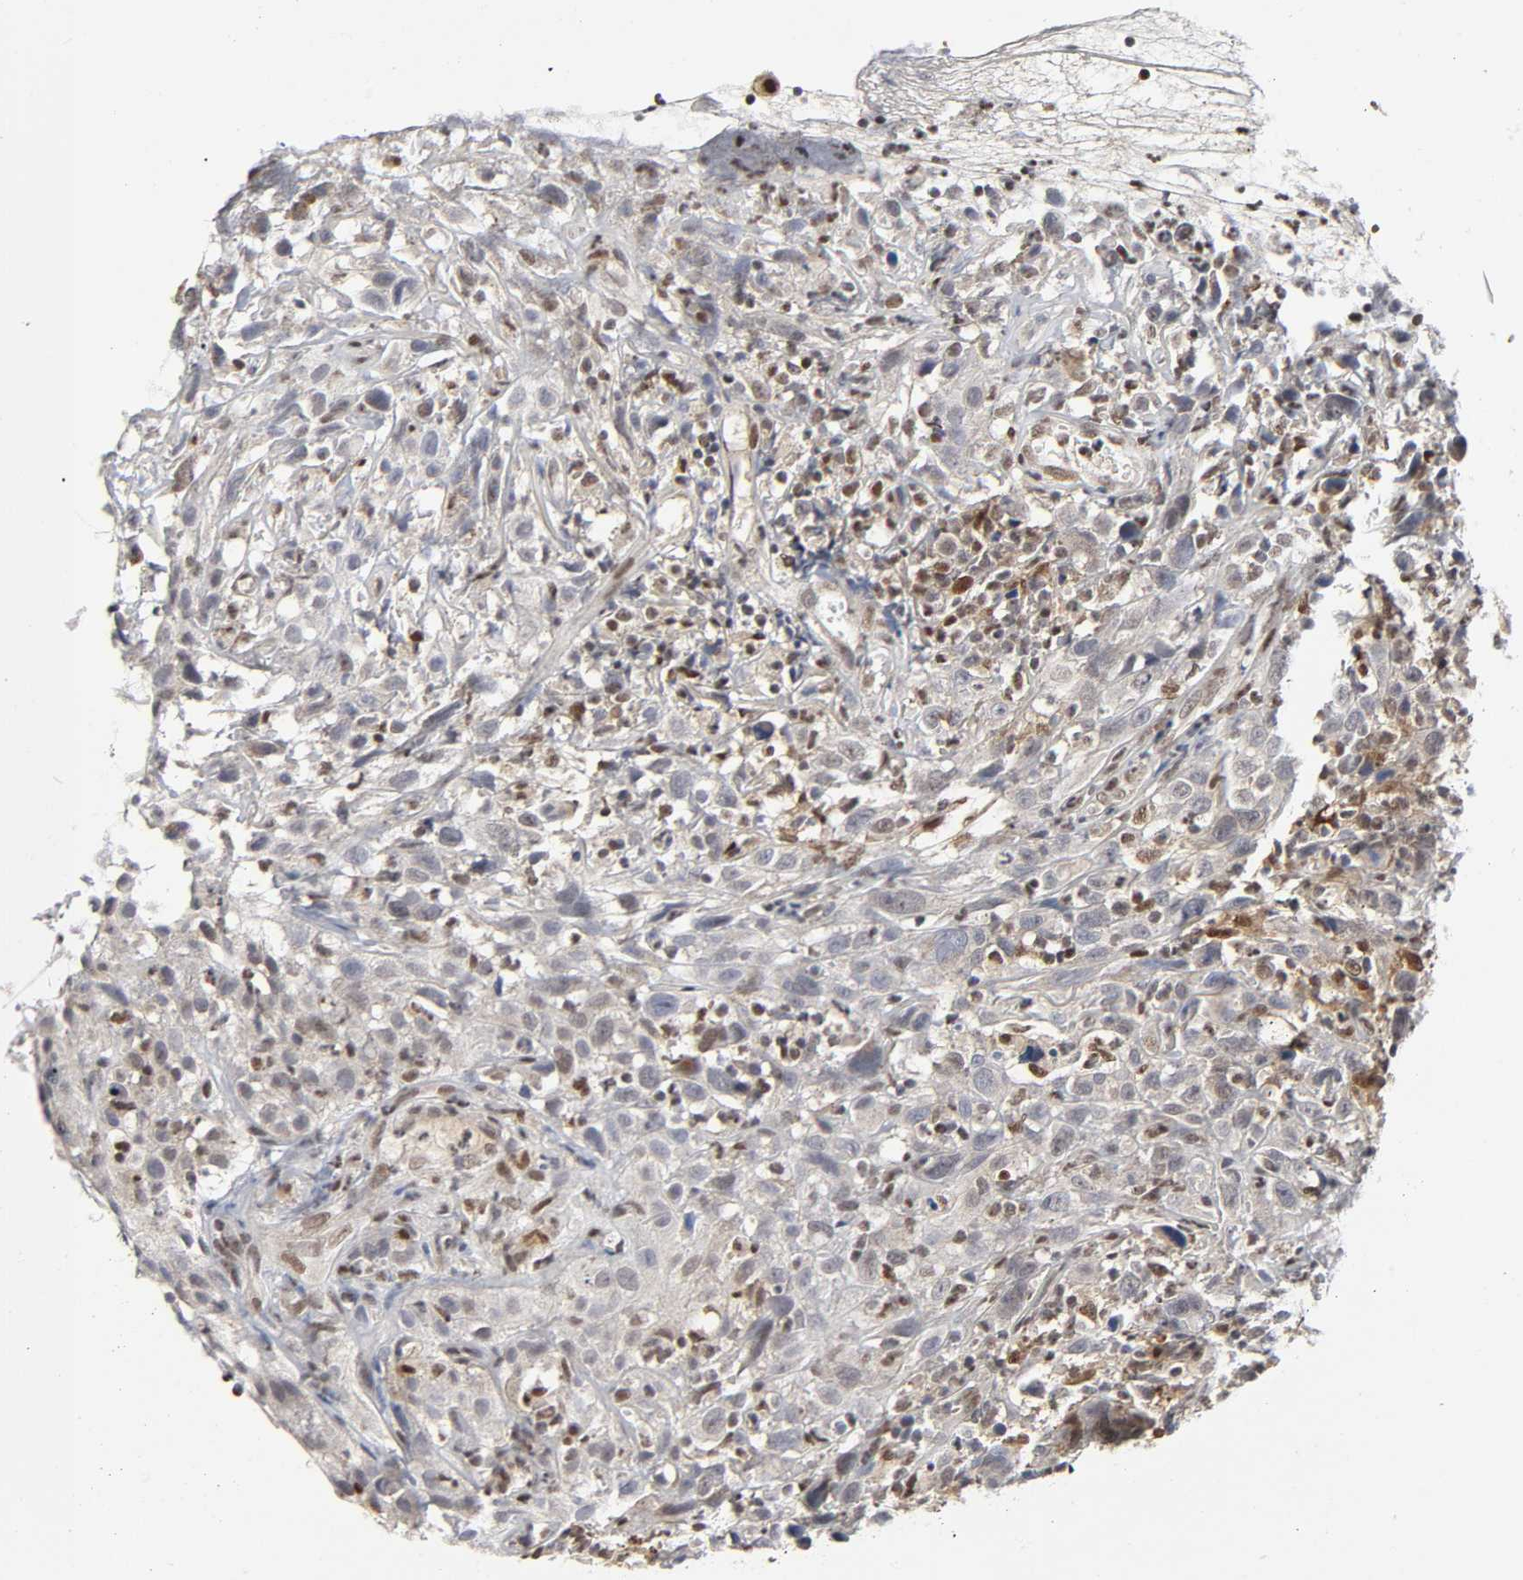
{"staining": {"intensity": "weak", "quantity": "<25%", "location": "cytoplasmic/membranous,nuclear"}, "tissue": "thyroid cancer", "cell_type": "Tumor cells", "image_type": "cancer", "snomed": [{"axis": "morphology", "description": "Carcinoma, NOS"}, {"axis": "topography", "description": "Thyroid gland"}], "caption": "Human thyroid cancer stained for a protein using immunohistochemistry reveals no positivity in tumor cells.", "gene": "KAT2B", "patient": {"sex": "female", "age": 77}}